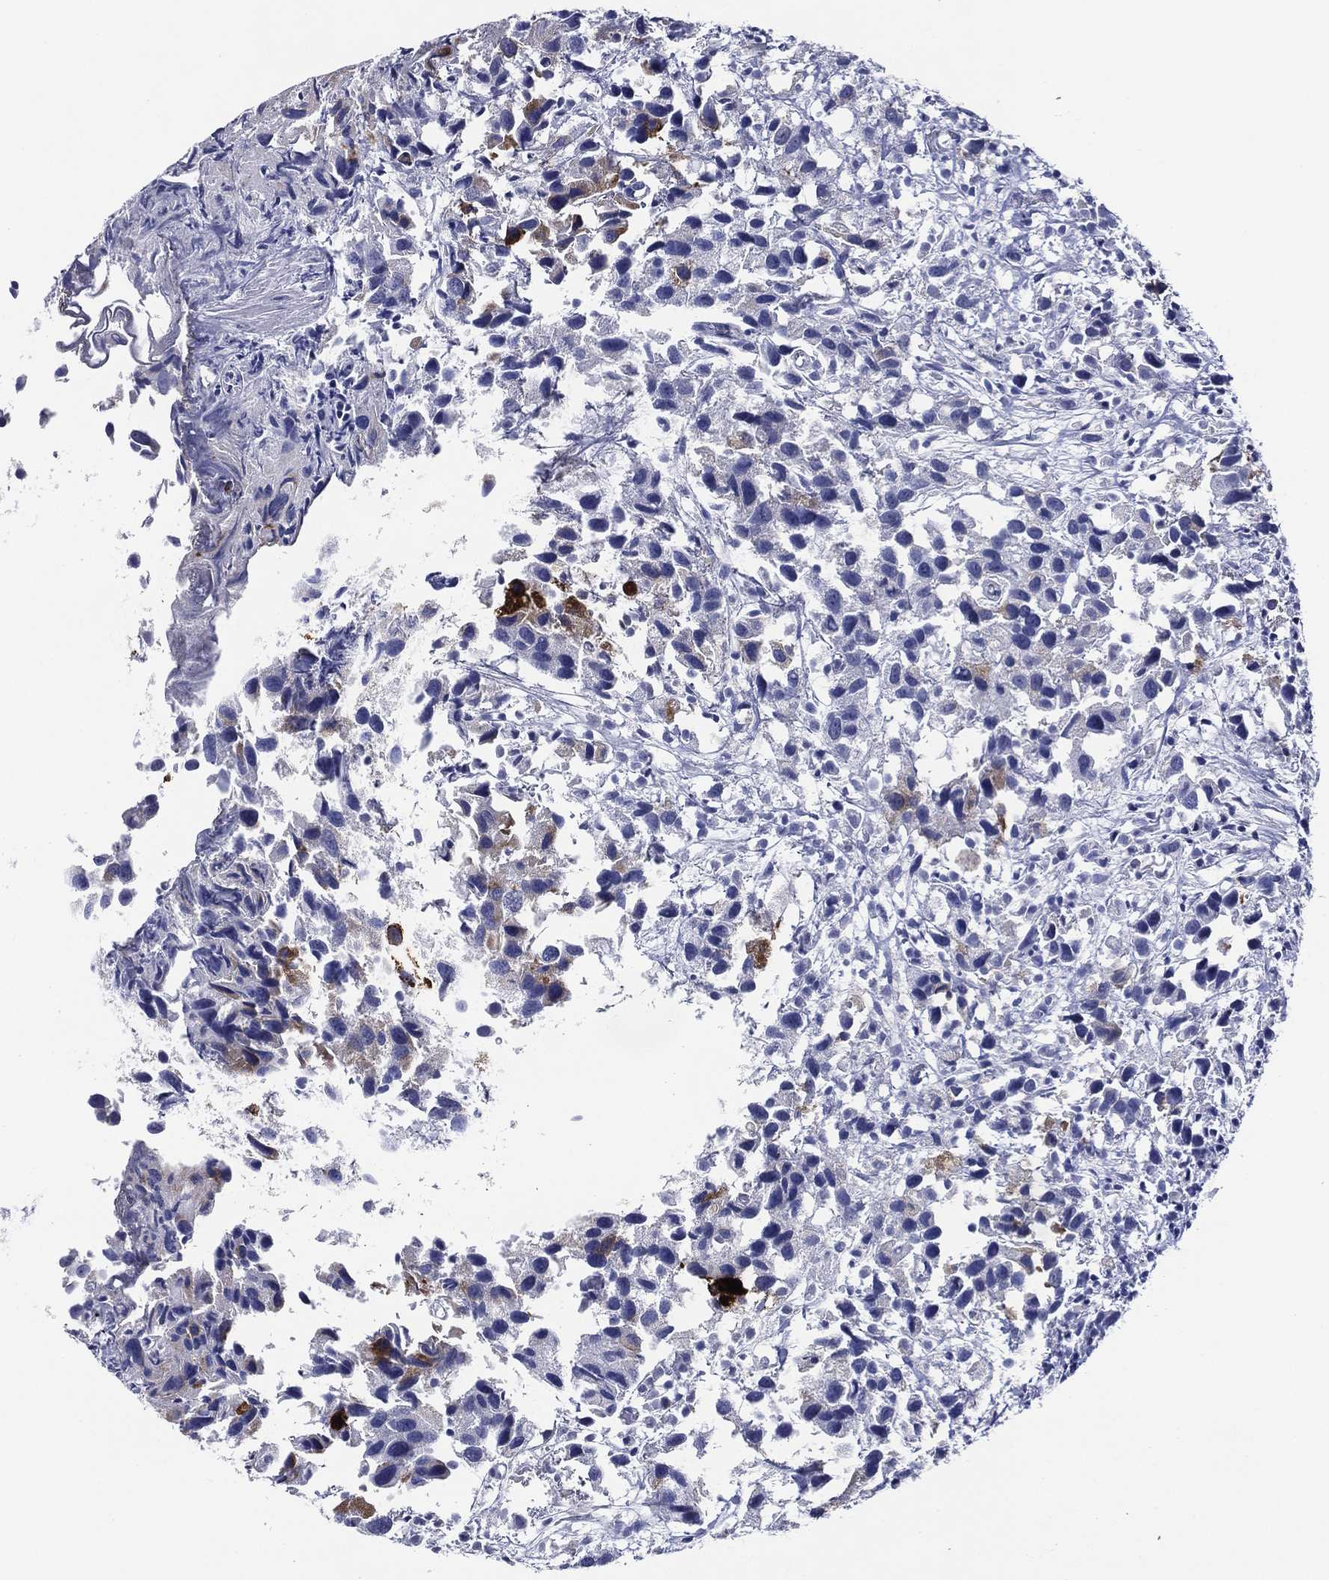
{"staining": {"intensity": "moderate", "quantity": "<25%", "location": "cytoplasmic/membranous"}, "tissue": "urothelial cancer", "cell_type": "Tumor cells", "image_type": "cancer", "snomed": [{"axis": "morphology", "description": "Urothelial carcinoma, High grade"}, {"axis": "topography", "description": "Urinary bladder"}], "caption": "High-magnification brightfield microscopy of urothelial cancer stained with DAB (brown) and counterstained with hematoxylin (blue). tumor cells exhibit moderate cytoplasmic/membranous positivity is present in about<25% of cells.", "gene": "ACE2", "patient": {"sex": "male", "age": 79}}